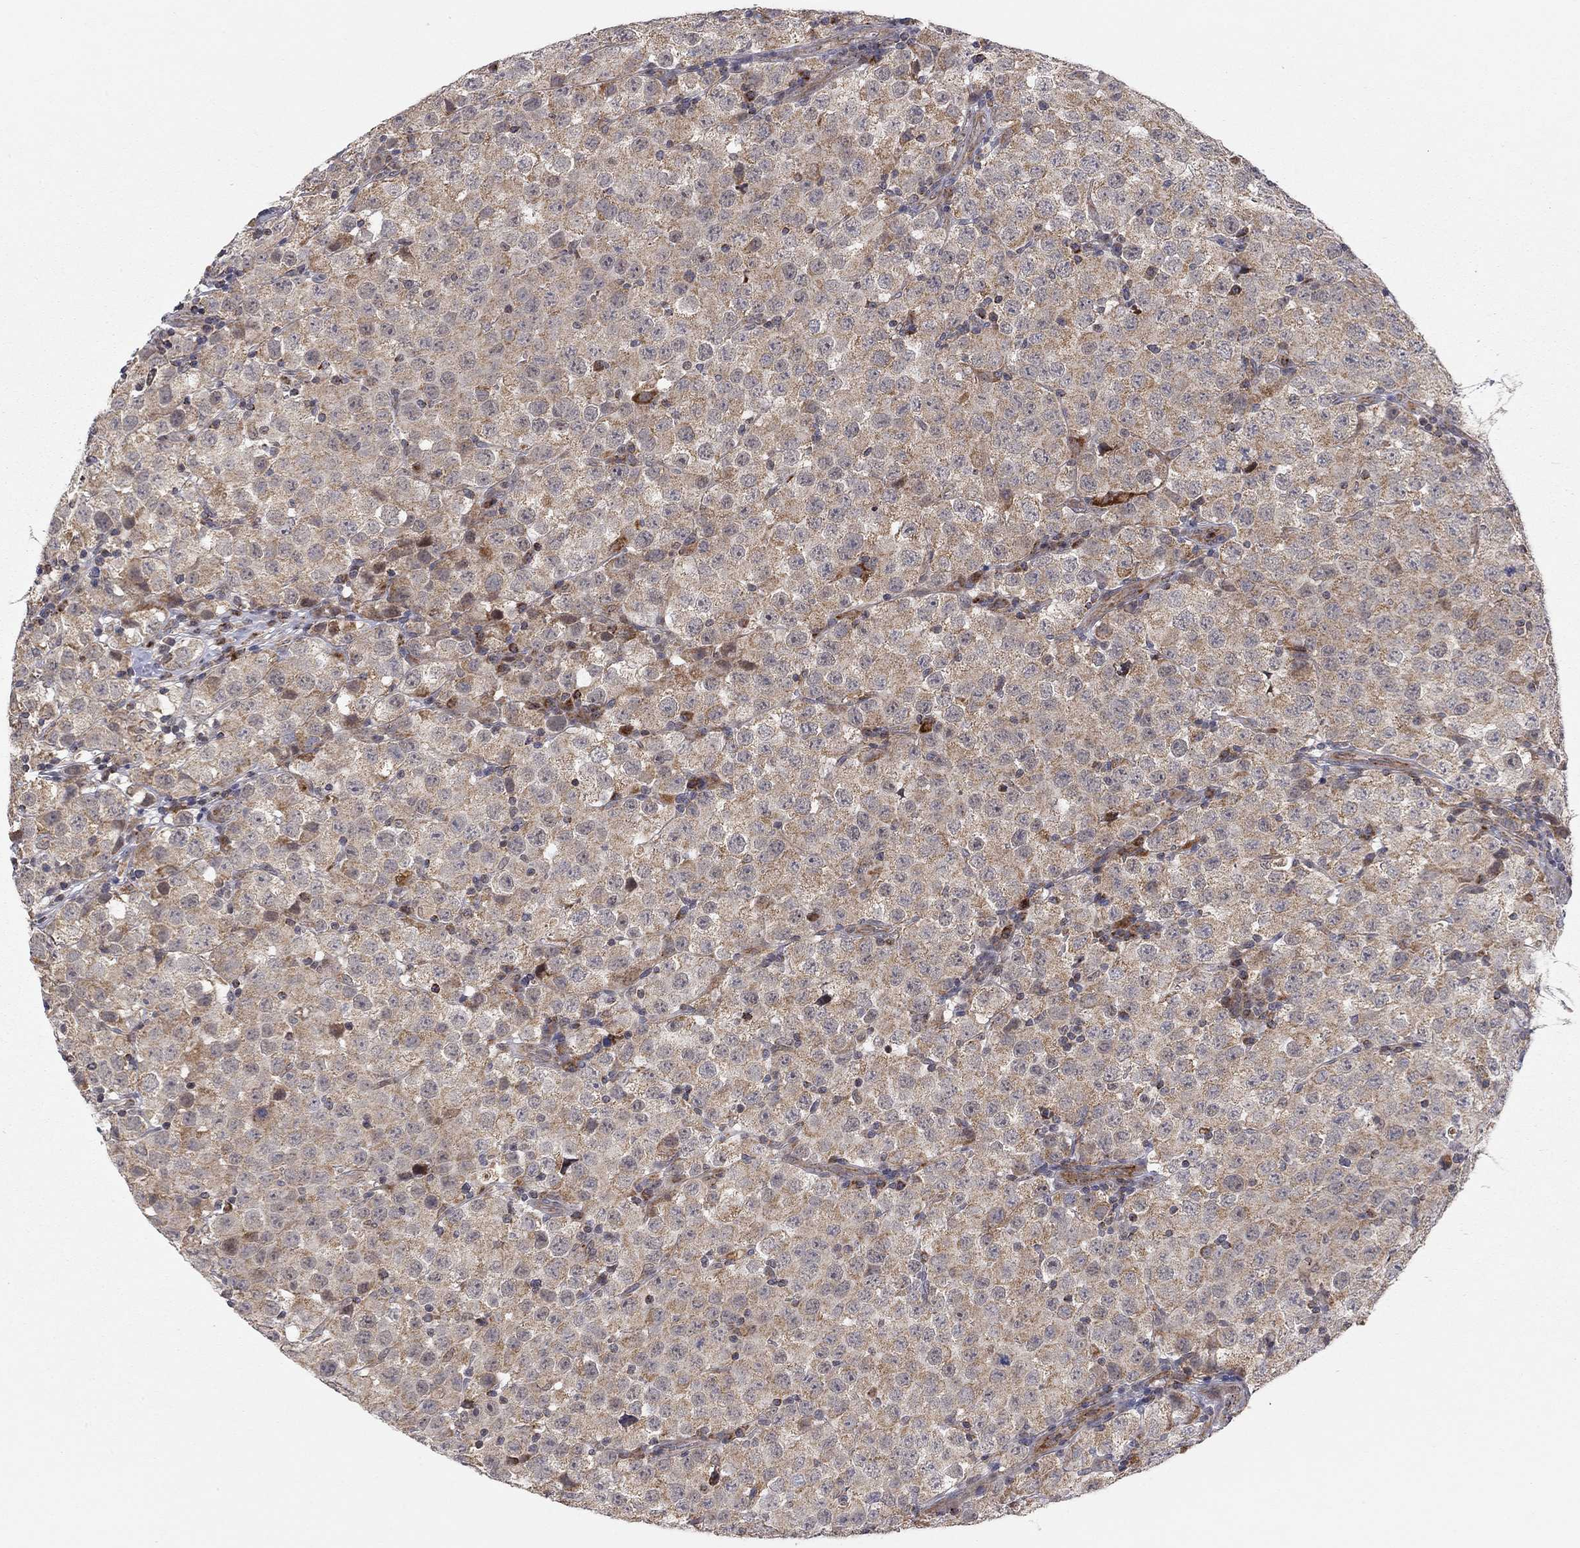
{"staining": {"intensity": "moderate", "quantity": "<25%", "location": "cytoplasmic/membranous"}, "tissue": "testis cancer", "cell_type": "Tumor cells", "image_type": "cancer", "snomed": [{"axis": "morphology", "description": "Seminoma, NOS"}, {"axis": "topography", "description": "Testis"}], "caption": "IHC of human testis cancer demonstrates low levels of moderate cytoplasmic/membranous staining in approximately <25% of tumor cells. (DAB IHC with brightfield microscopy, high magnification).", "gene": "IDS", "patient": {"sex": "male", "age": 34}}